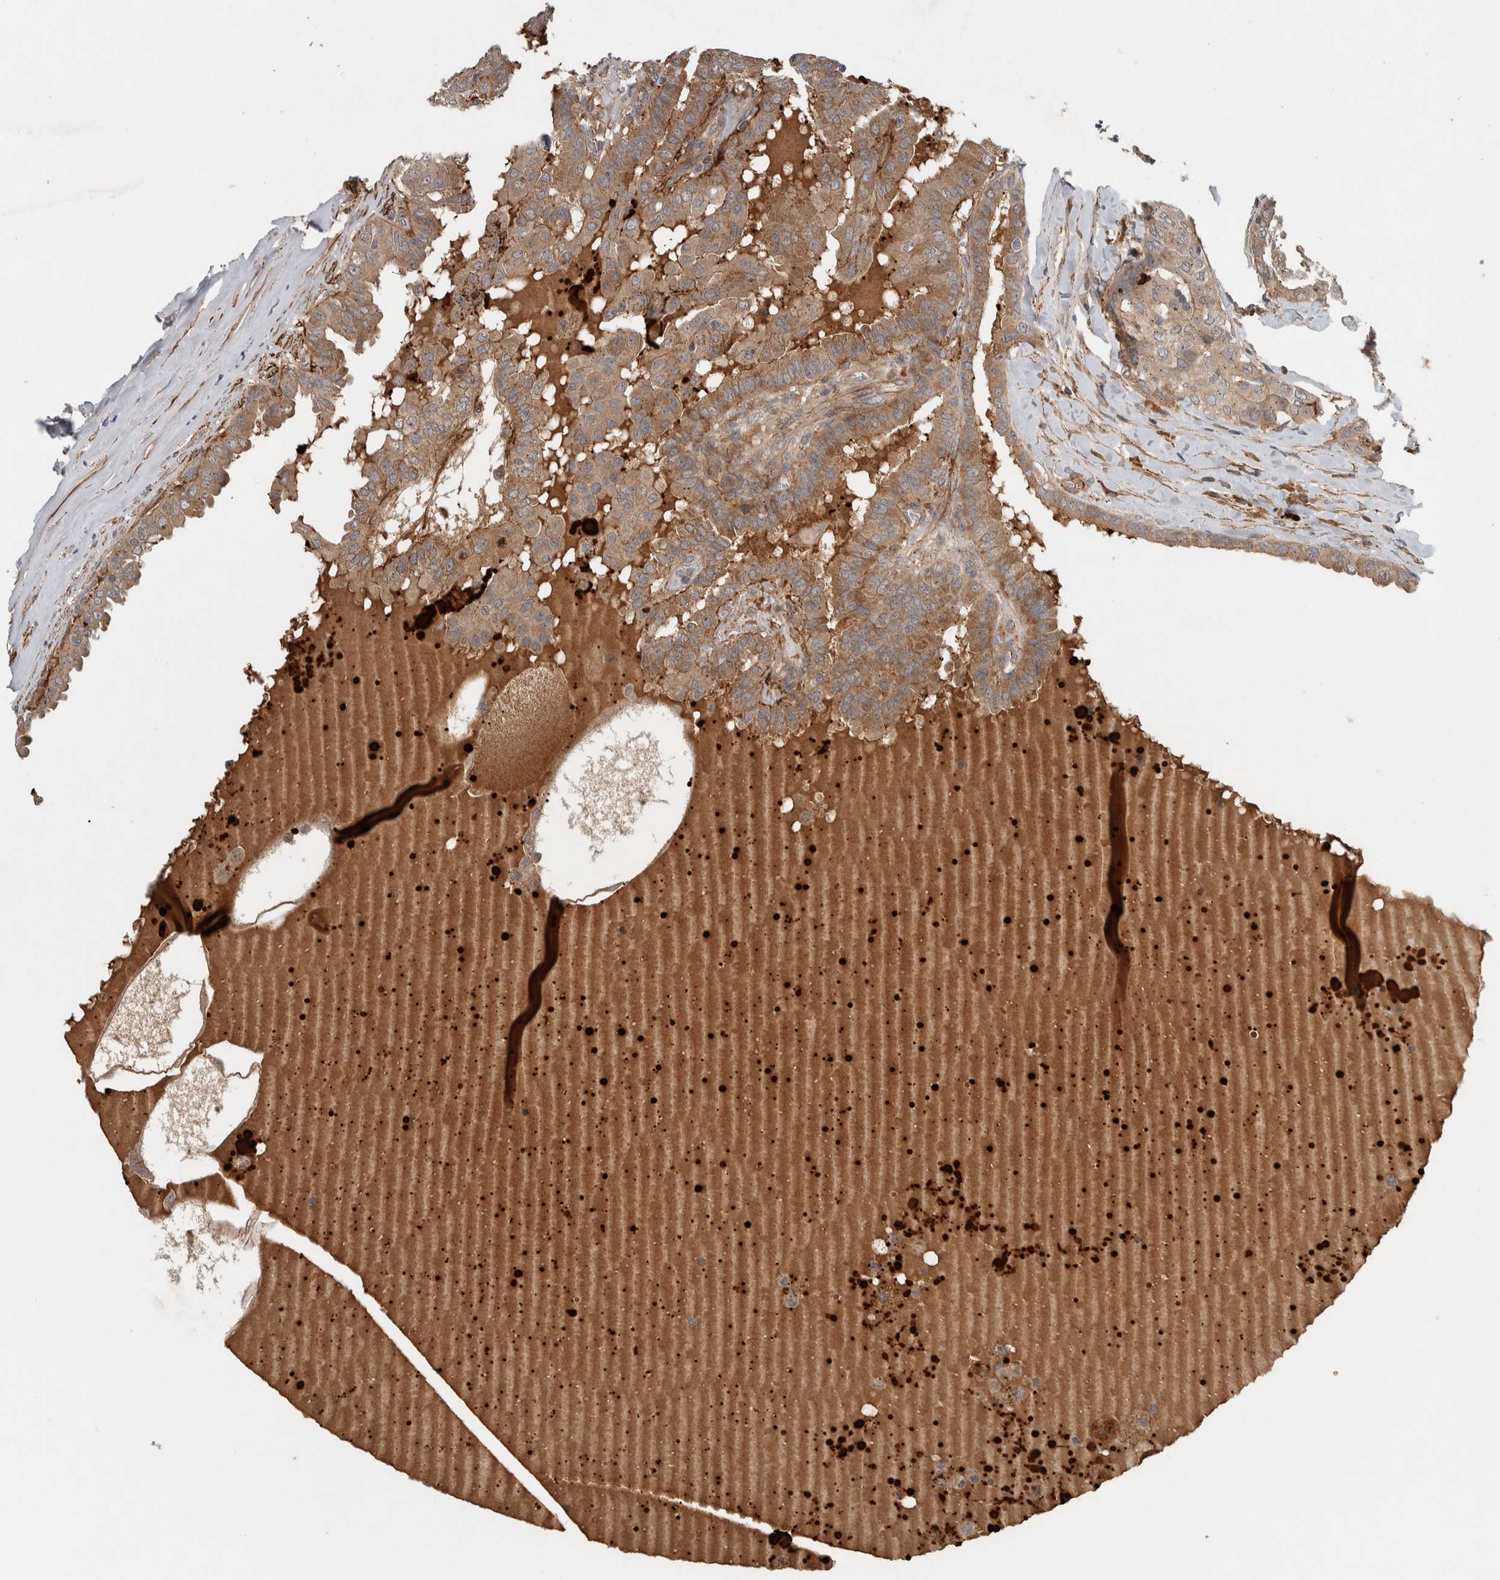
{"staining": {"intensity": "moderate", "quantity": ">75%", "location": "cytoplasmic/membranous"}, "tissue": "thyroid cancer", "cell_type": "Tumor cells", "image_type": "cancer", "snomed": [{"axis": "morphology", "description": "Papillary adenocarcinoma, NOS"}, {"axis": "topography", "description": "Thyroid gland"}], "caption": "The image exhibits immunohistochemical staining of thyroid cancer. There is moderate cytoplasmic/membranous staining is identified in about >75% of tumor cells. The protein of interest is stained brown, and the nuclei are stained in blue (DAB (3,3'-diaminobenzidine) IHC with brightfield microscopy, high magnification).", "gene": "LBHD1", "patient": {"sex": "male", "age": 33}}